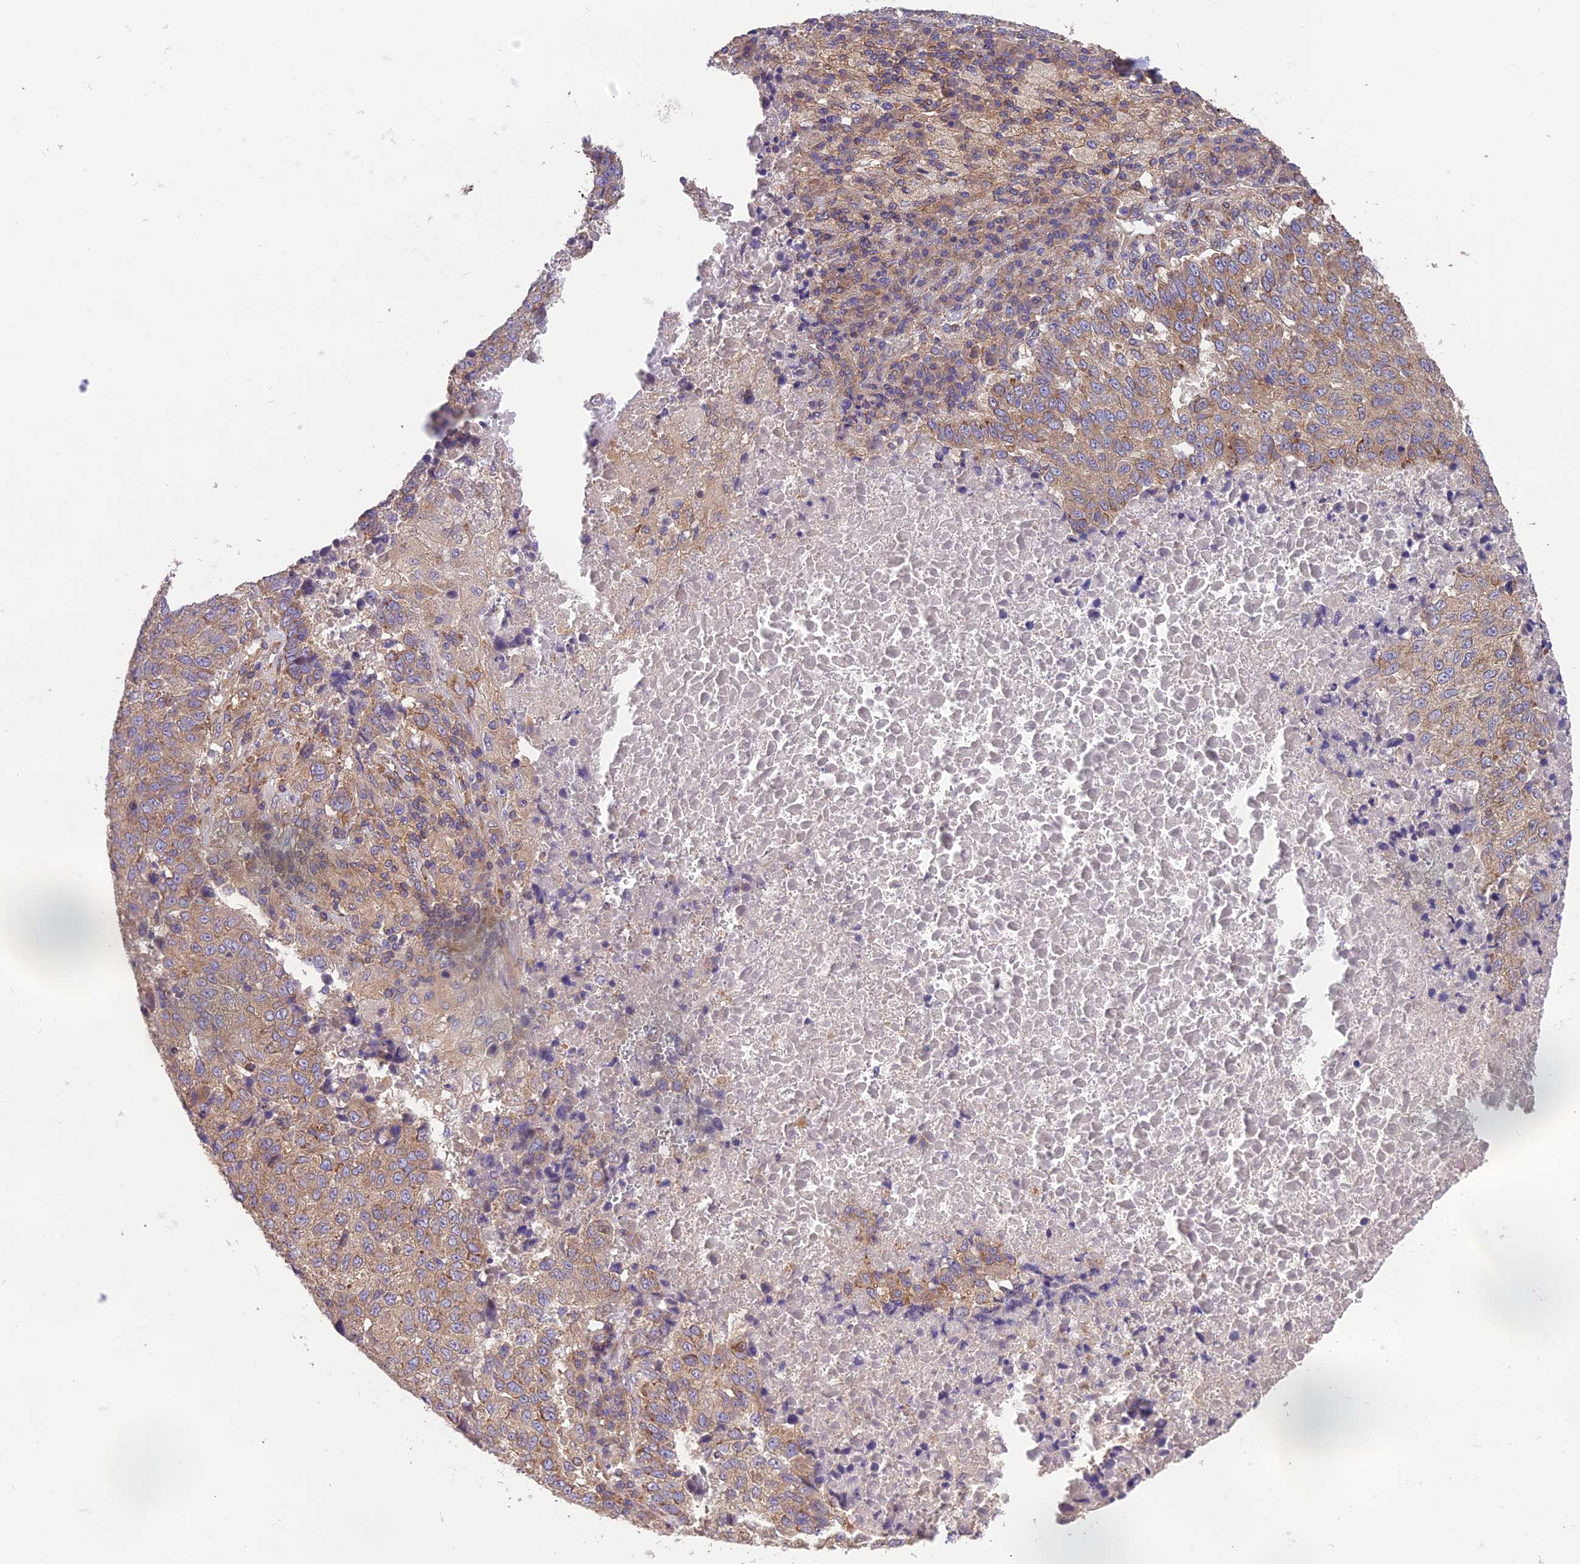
{"staining": {"intensity": "moderate", "quantity": ">75%", "location": "cytoplasmic/membranous"}, "tissue": "lung cancer", "cell_type": "Tumor cells", "image_type": "cancer", "snomed": [{"axis": "morphology", "description": "Squamous cell carcinoma, NOS"}, {"axis": "topography", "description": "Lung"}], "caption": "High-power microscopy captured an IHC histopathology image of lung squamous cell carcinoma, revealing moderate cytoplasmic/membranous expression in about >75% of tumor cells.", "gene": "BLOC1S4", "patient": {"sex": "male", "age": 73}}